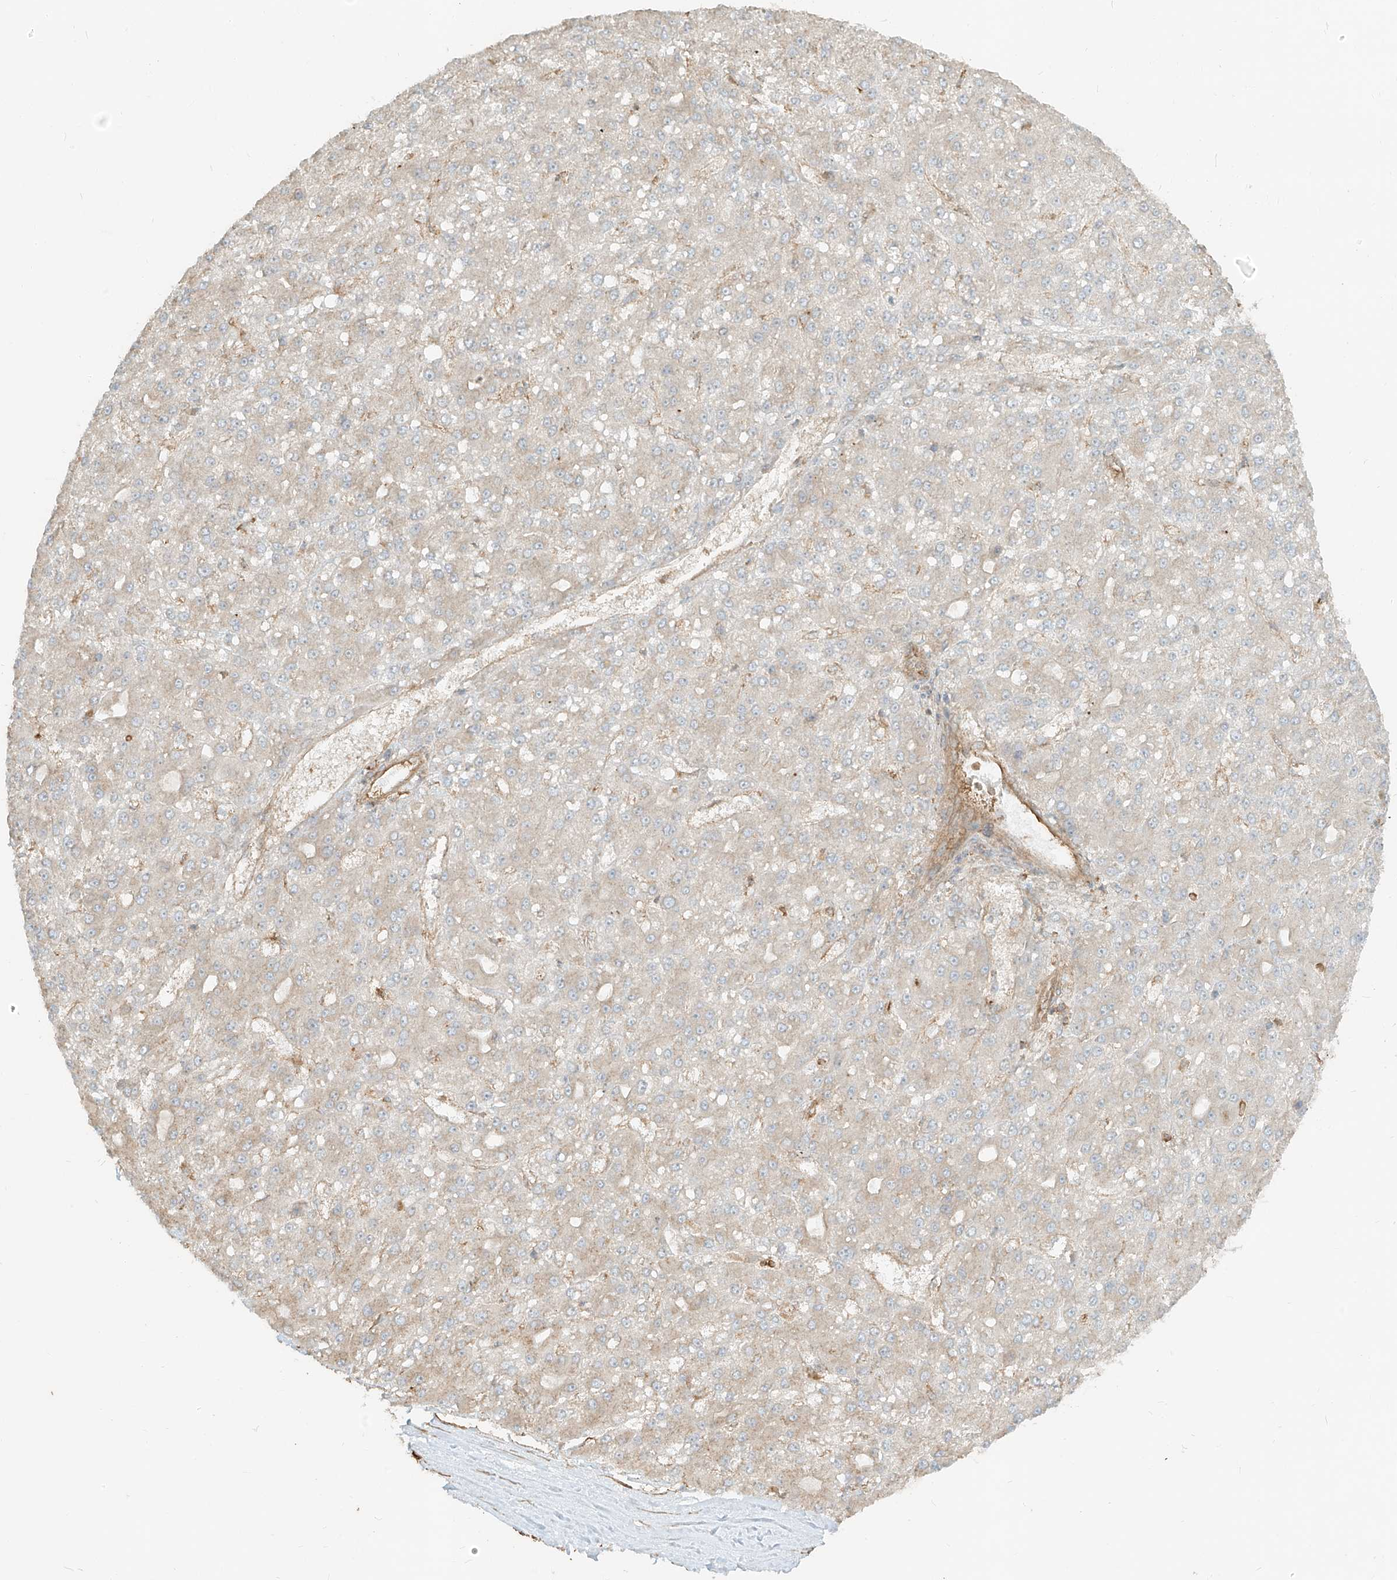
{"staining": {"intensity": "negative", "quantity": "none", "location": "none"}, "tissue": "liver cancer", "cell_type": "Tumor cells", "image_type": "cancer", "snomed": [{"axis": "morphology", "description": "Carcinoma, Hepatocellular, NOS"}, {"axis": "topography", "description": "Liver"}], "caption": "Immunohistochemistry image of neoplastic tissue: liver cancer stained with DAB (3,3'-diaminobenzidine) demonstrates no significant protein staining in tumor cells.", "gene": "CCDC115", "patient": {"sex": "male", "age": 67}}